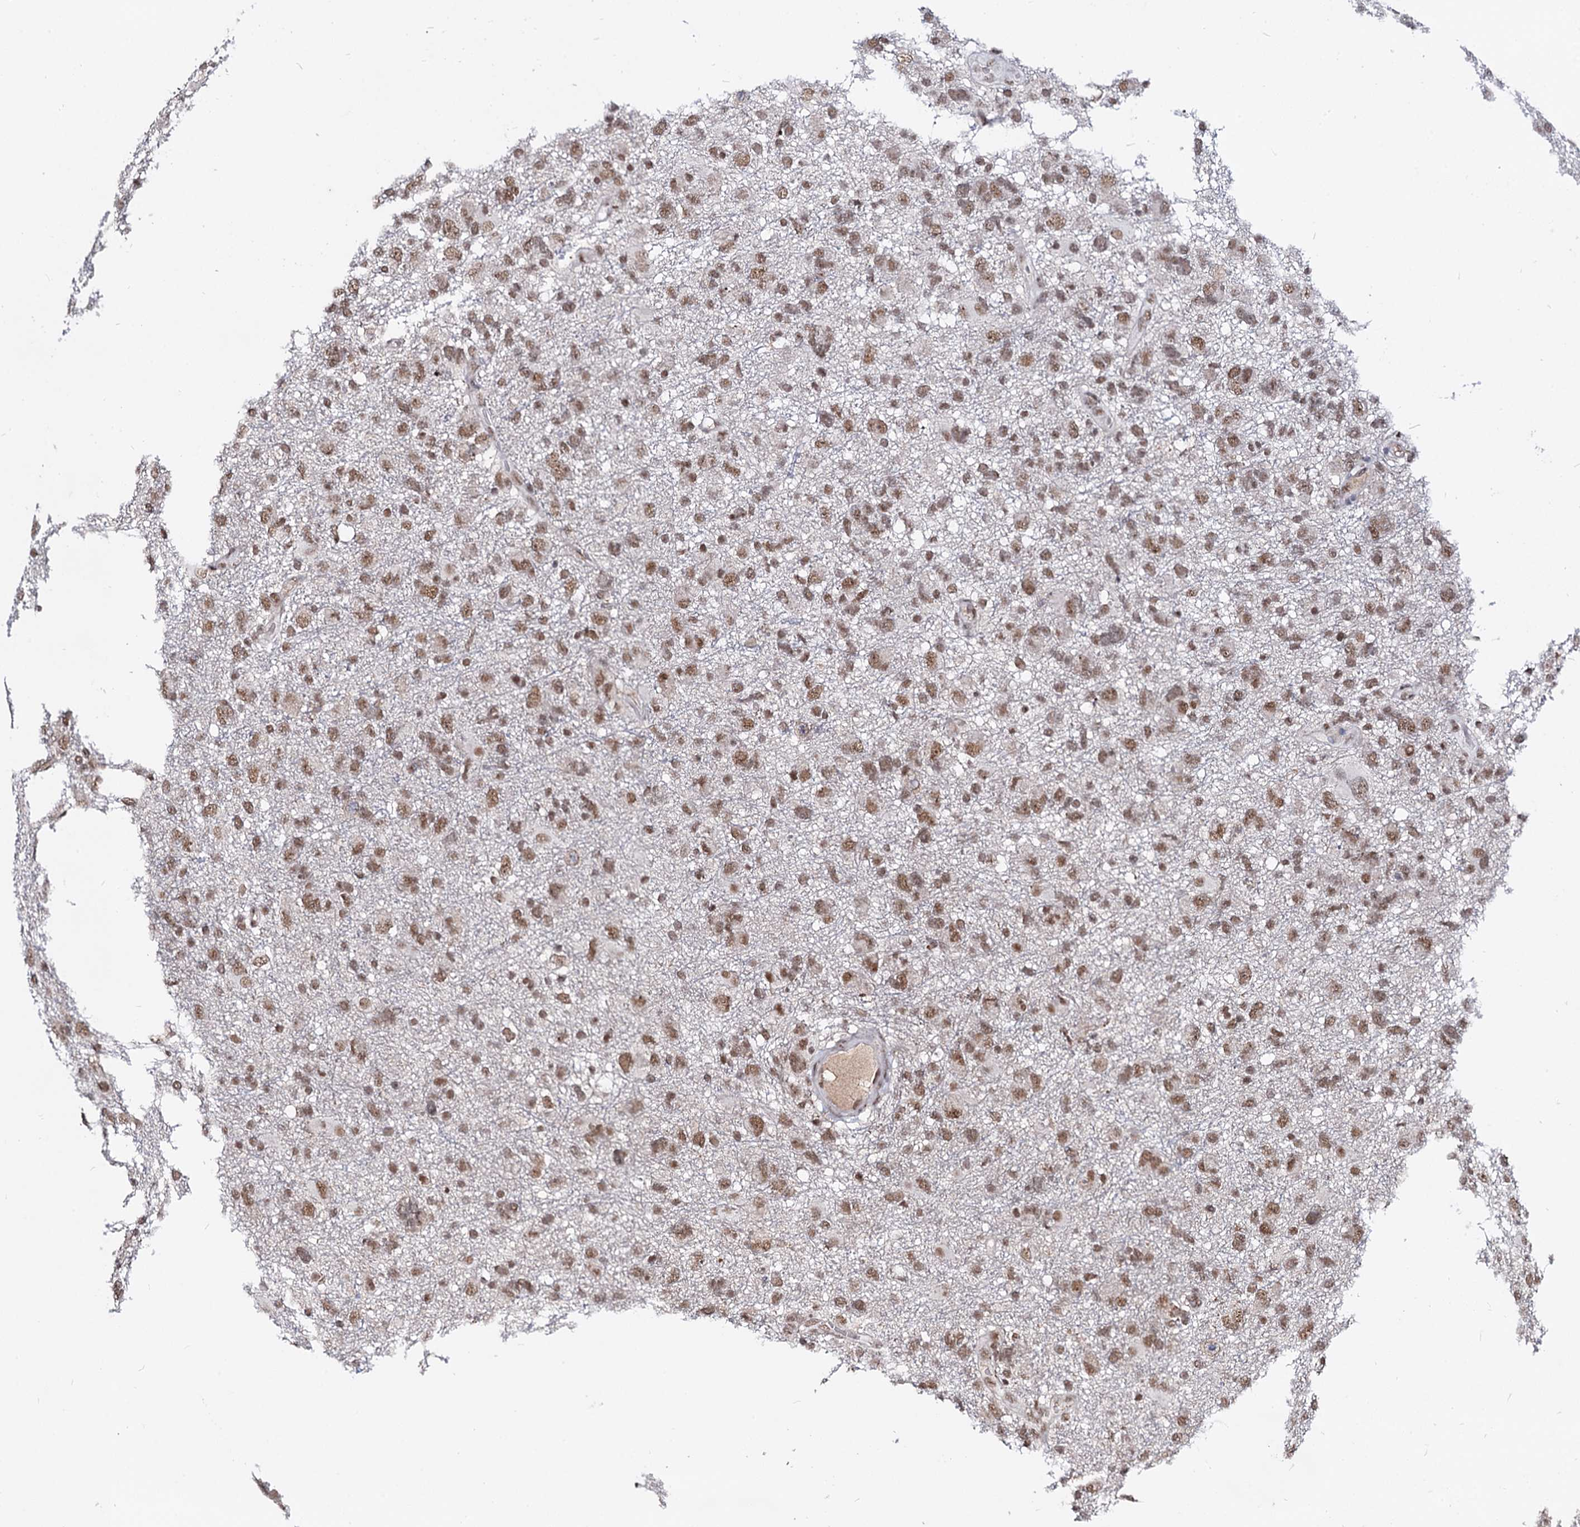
{"staining": {"intensity": "moderate", "quantity": ">75%", "location": "nuclear"}, "tissue": "glioma", "cell_type": "Tumor cells", "image_type": "cancer", "snomed": [{"axis": "morphology", "description": "Glioma, malignant, High grade"}, {"axis": "topography", "description": "Brain"}], "caption": "Tumor cells reveal medium levels of moderate nuclear positivity in about >75% of cells in high-grade glioma (malignant). The protein of interest is stained brown, and the nuclei are stained in blue (DAB IHC with brightfield microscopy, high magnification).", "gene": "SFSWAP", "patient": {"sex": "male", "age": 61}}